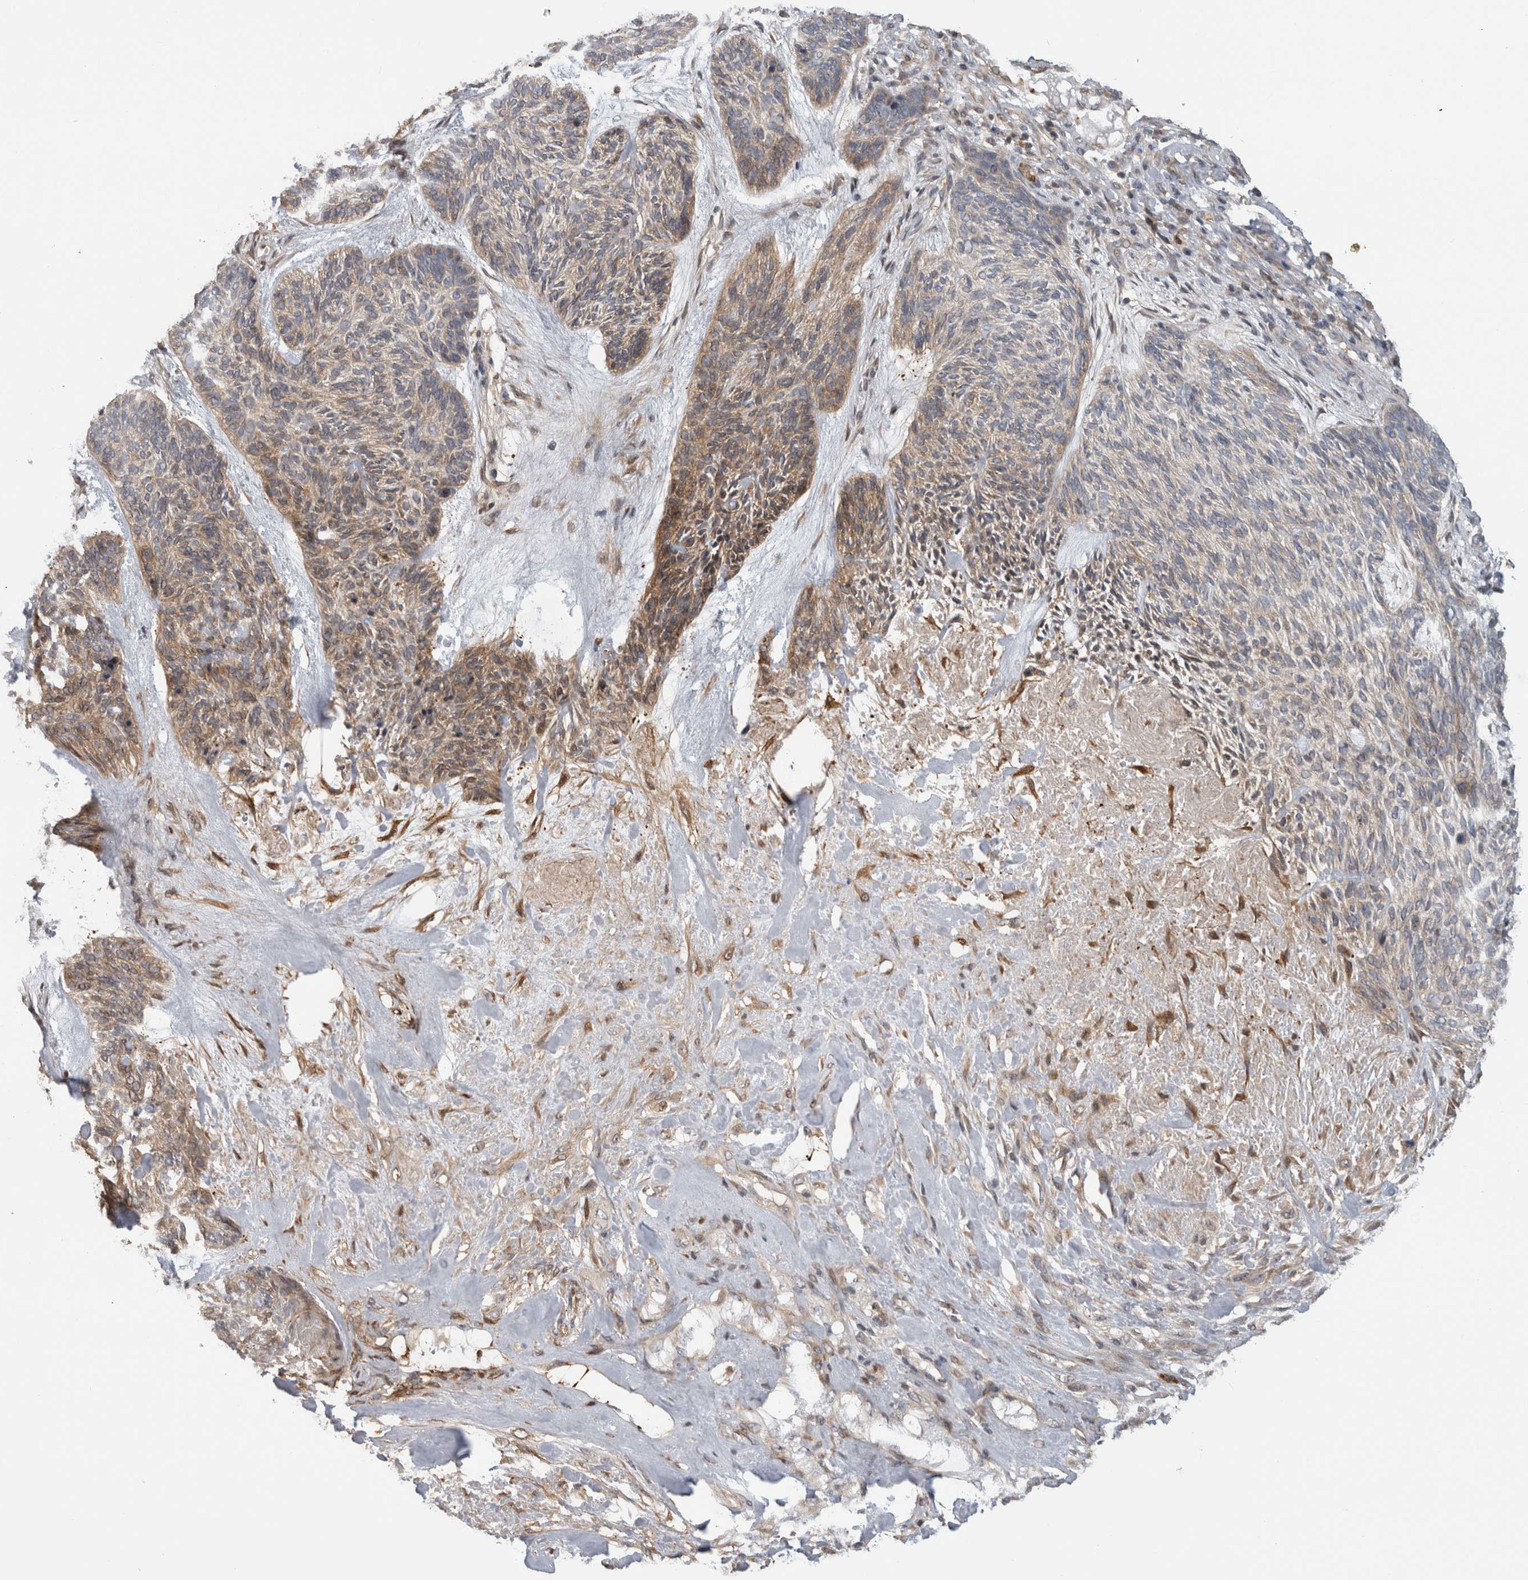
{"staining": {"intensity": "weak", "quantity": "25%-75%", "location": "cytoplasmic/membranous"}, "tissue": "skin cancer", "cell_type": "Tumor cells", "image_type": "cancer", "snomed": [{"axis": "morphology", "description": "Basal cell carcinoma"}, {"axis": "topography", "description": "Skin"}], "caption": "Skin cancer stained for a protein demonstrates weak cytoplasmic/membranous positivity in tumor cells.", "gene": "USH1G", "patient": {"sex": "male", "age": 55}}